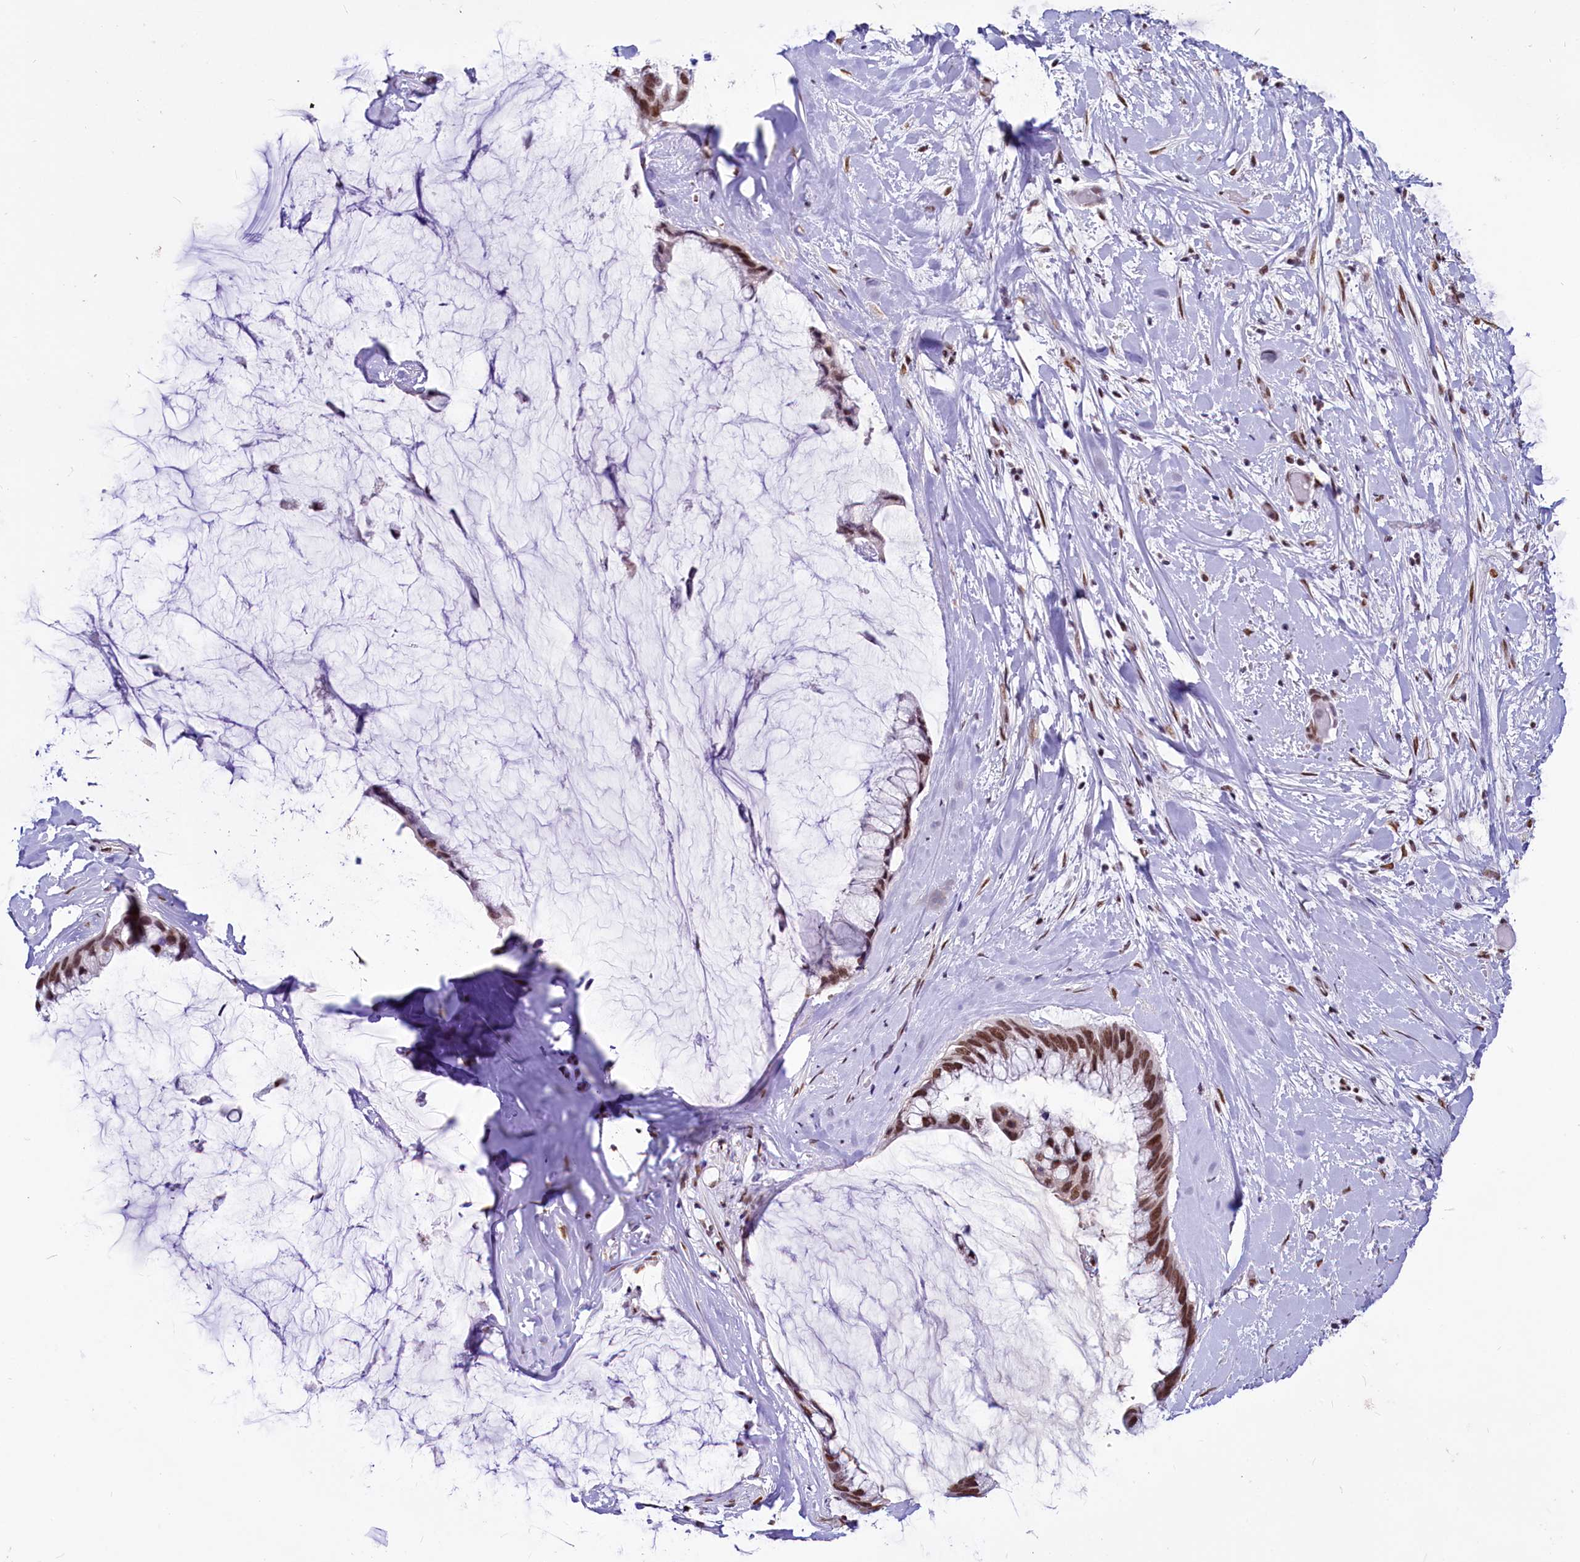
{"staining": {"intensity": "moderate", "quantity": ">75%", "location": "nuclear"}, "tissue": "ovarian cancer", "cell_type": "Tumor cells", "image_type": "cancer", "snomed": [{"axis": "morphology", "description": "Cystadenocarcinoma, mucinous, NOS"}, {"axis": "topography", "description": "Ovary"}], "caption": "This is a micrograph of immunohistochemistry staining of ovarian cancer, which shows moderate expression in the nuclear of tumor cells.", "gene": "PARPBP", "patient": {"sex": "female", "age": 39}}